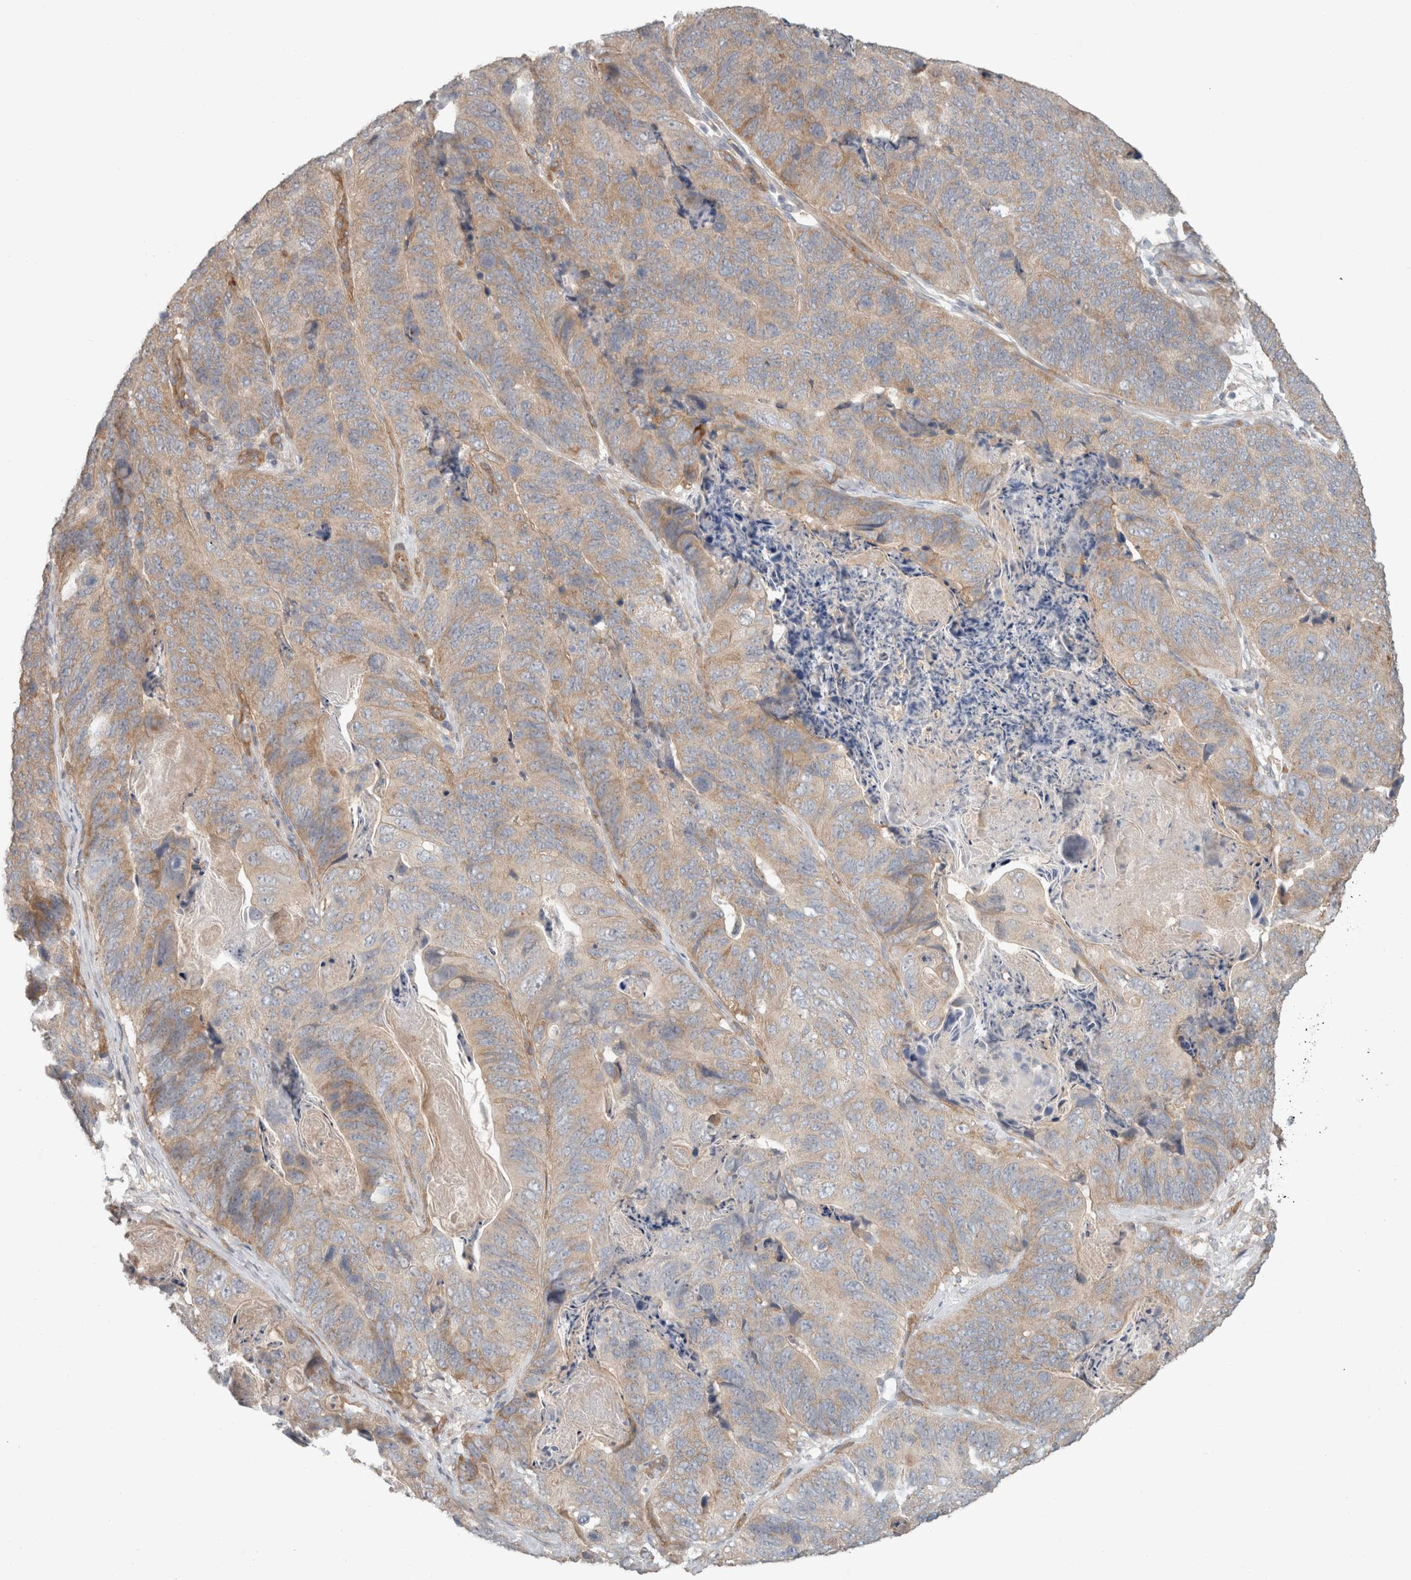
{"staining": {"intensity": "weak", "quantity": "25%-75%", "location": "cytoplasmic/membranous"}, "tissue": "stomach cancer", "cell_type": "Tumor cells", "image_type": "cancer", "snomed": [{"axis": "morphology", "description": "Normal tissue, NOS"}, {"axis": "morphology", "description": "Adenocarcinoma, NOS"}, {"axis": "topography", "description": "Stomach"}], "caption": "Human stomach cancer stained with a protein marker demonstrates weak staining in tumor cells.", "gene": "RASAL2", "patient": {"sex": "female", "age": 89}}